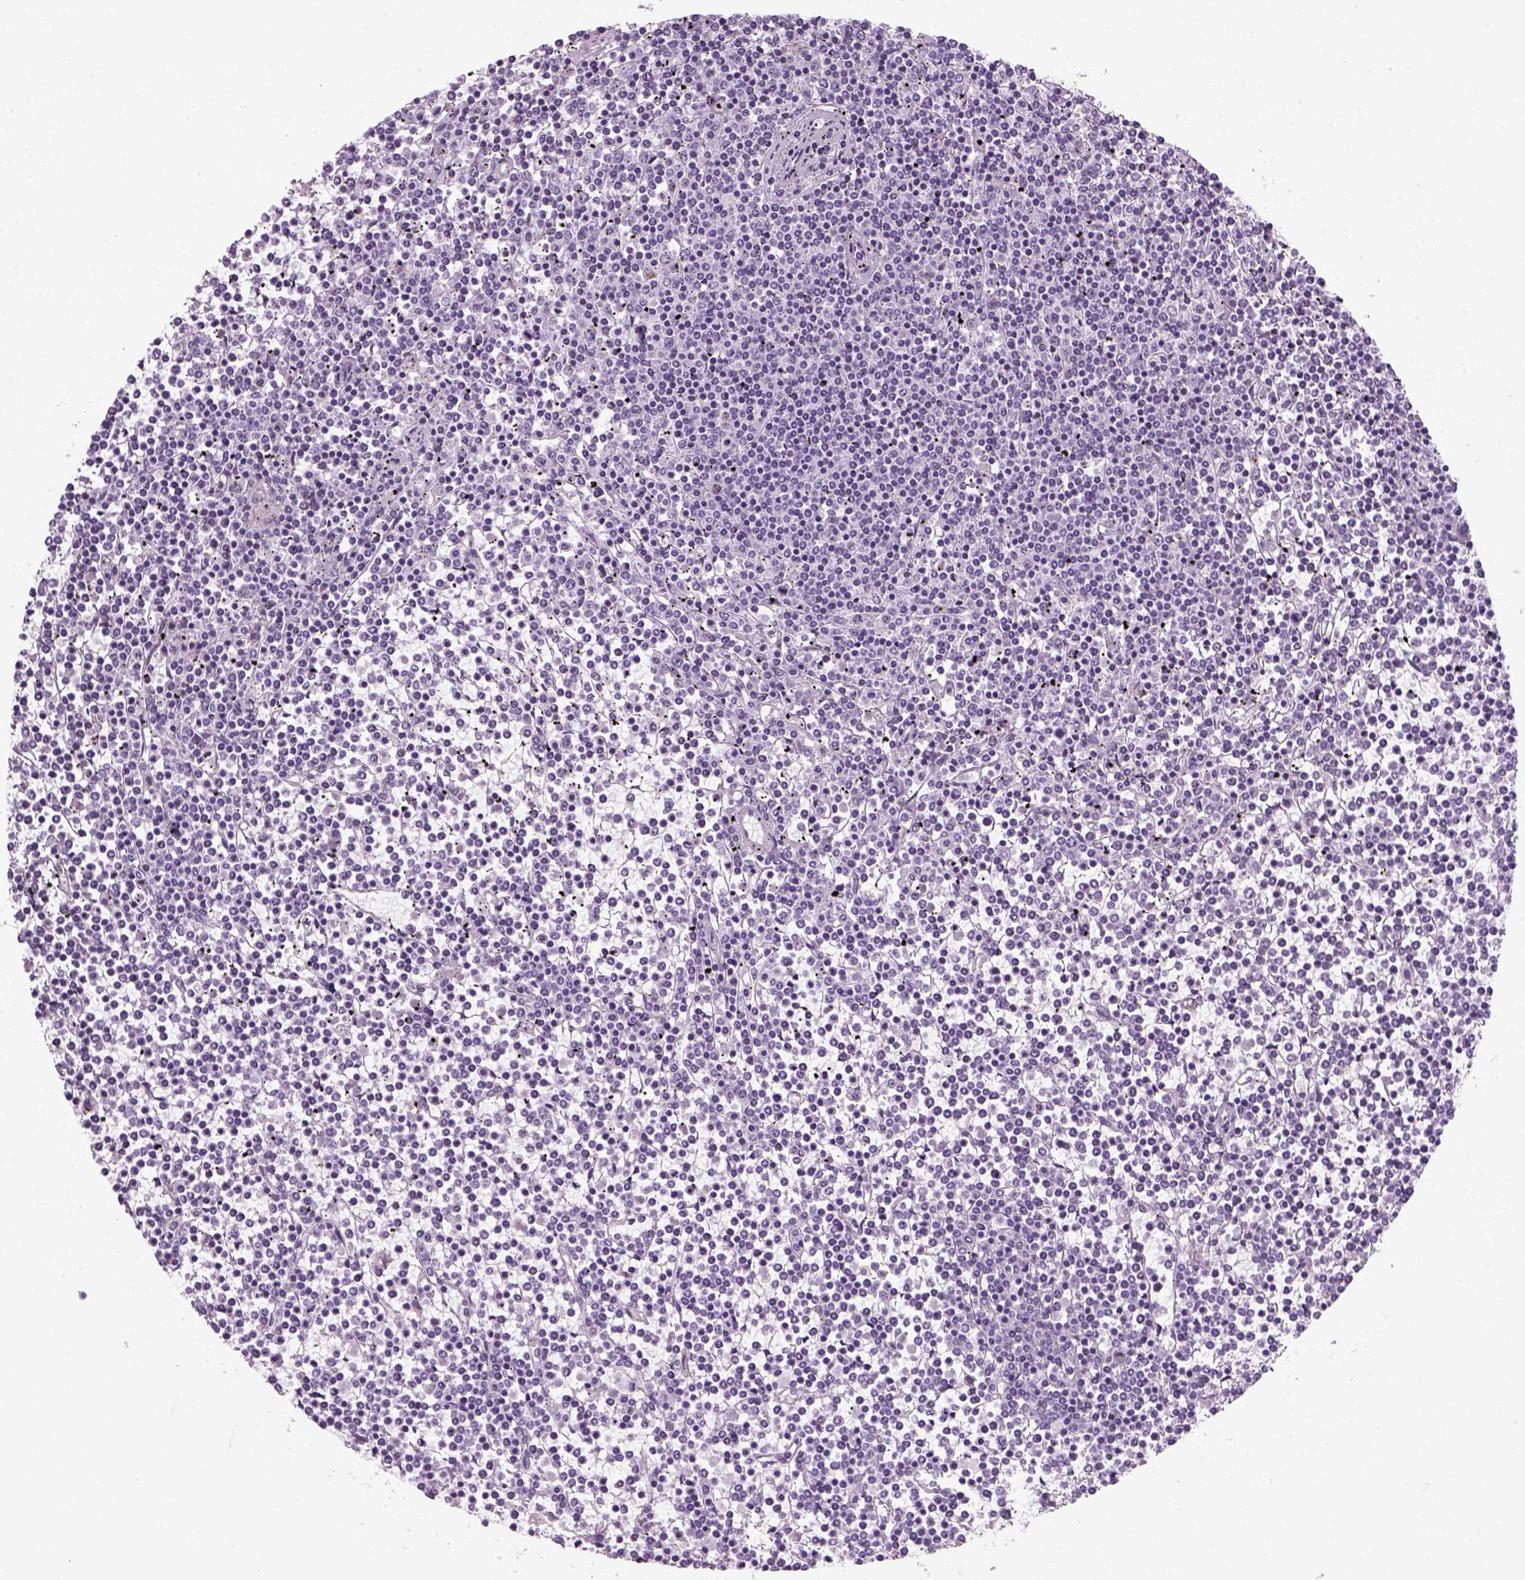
{"staining": {"intensity": "negative", "quantity": "none", "location": "none"}, "tissue": "lymphoma", "cell_type": "Tumor cells", "image_type": "cancer", "snomed": [{"axis": "morphology", "description": "Malignant lymphoma, non-Hodgkin's type, Low grade"}, {"axis": "topography", "description": "Spleen"}], "caption": "Histopathology image shows no protein staining in tumor cells of lymphoma tissue.", "gene": "ZNF865", "patient": {"sex": "female", "age": 19}}